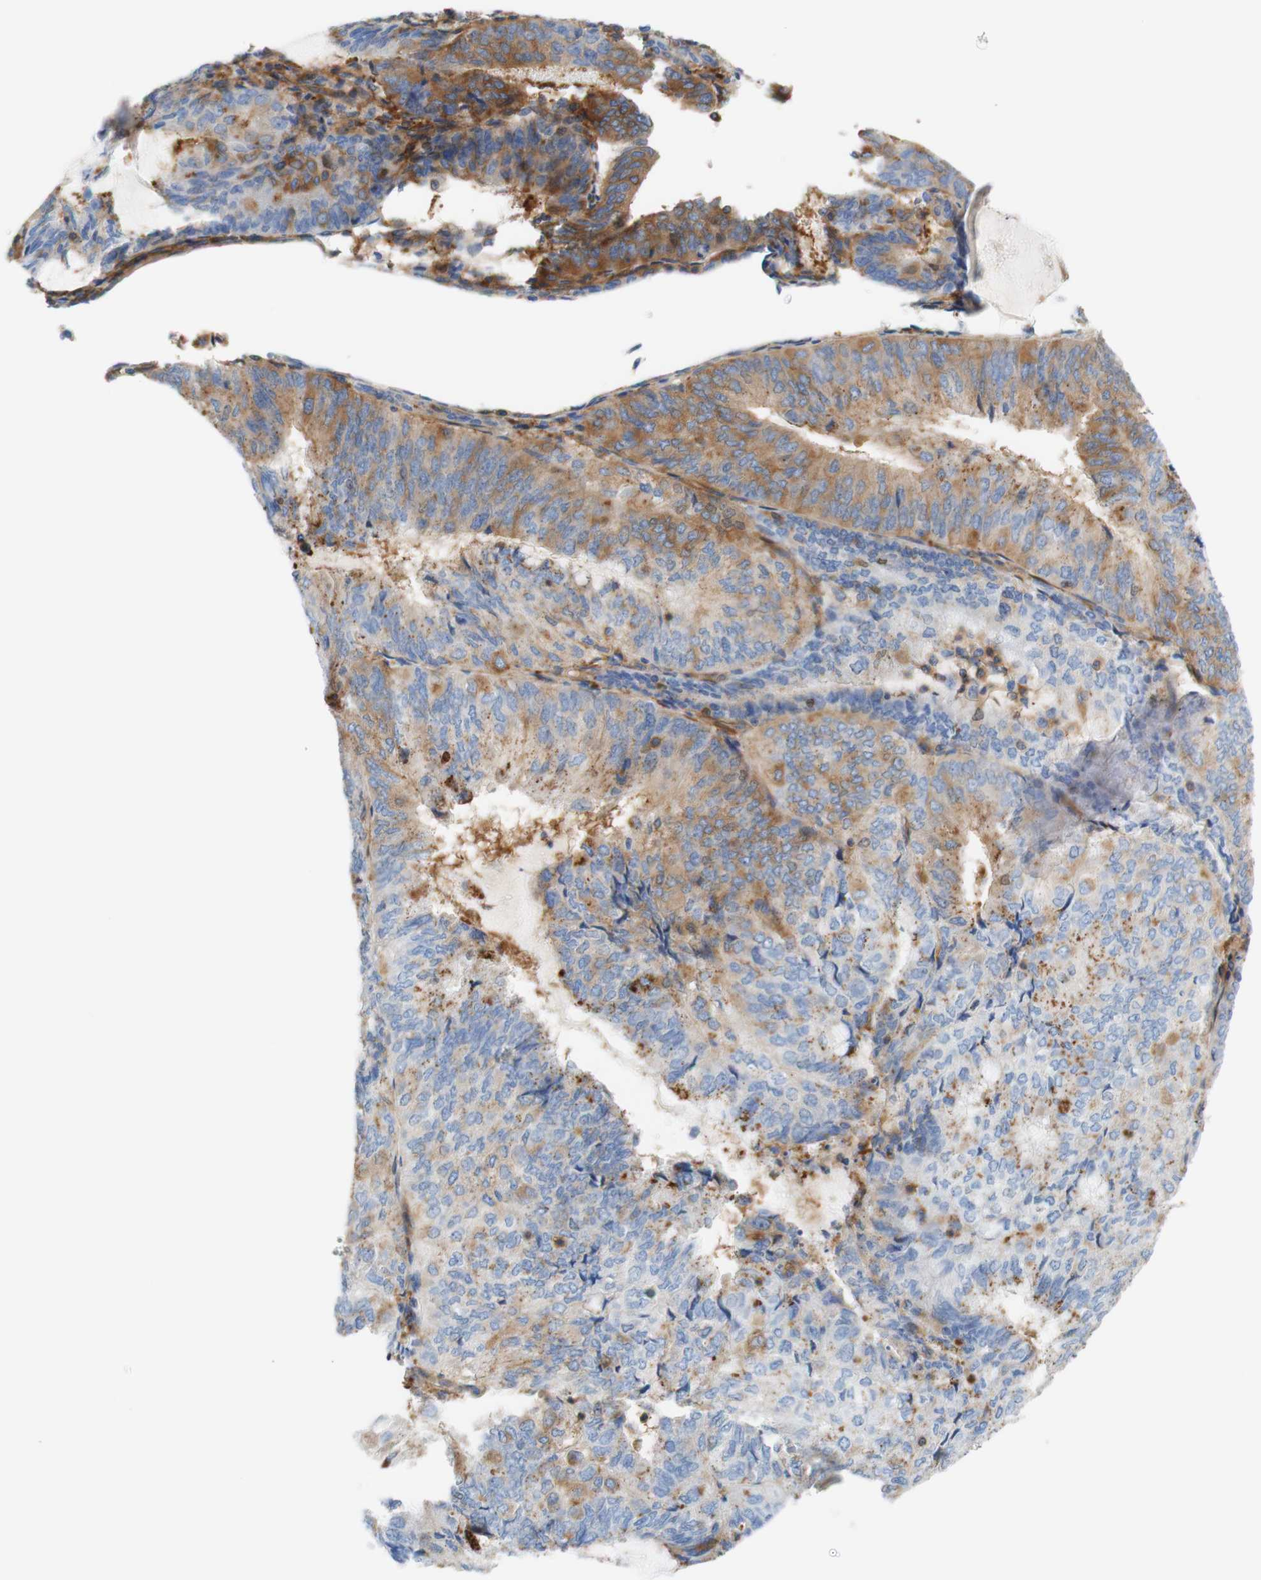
{"staining": {"intensity": "moderate", "quantity": "<25%", "location": "cytoplasmic/membranous"}, "tissue": "endometrial cancer", "cell_type": "Tumor cells", "image_type": "cancer", "snomed": [{"axis": "morphology", "description": "Adenocarcinoma, NOS"}, {"axis": "topography", "description": "Endometrium"}], "caption": "The immunohistochemical stain labels moderate cytoplasmic/membranous staining in tumor cells of endometrial cancer (adenocarcinoma) tissue.", "gene": "STOM", "patient": {"sex": "female", "age": 81}}